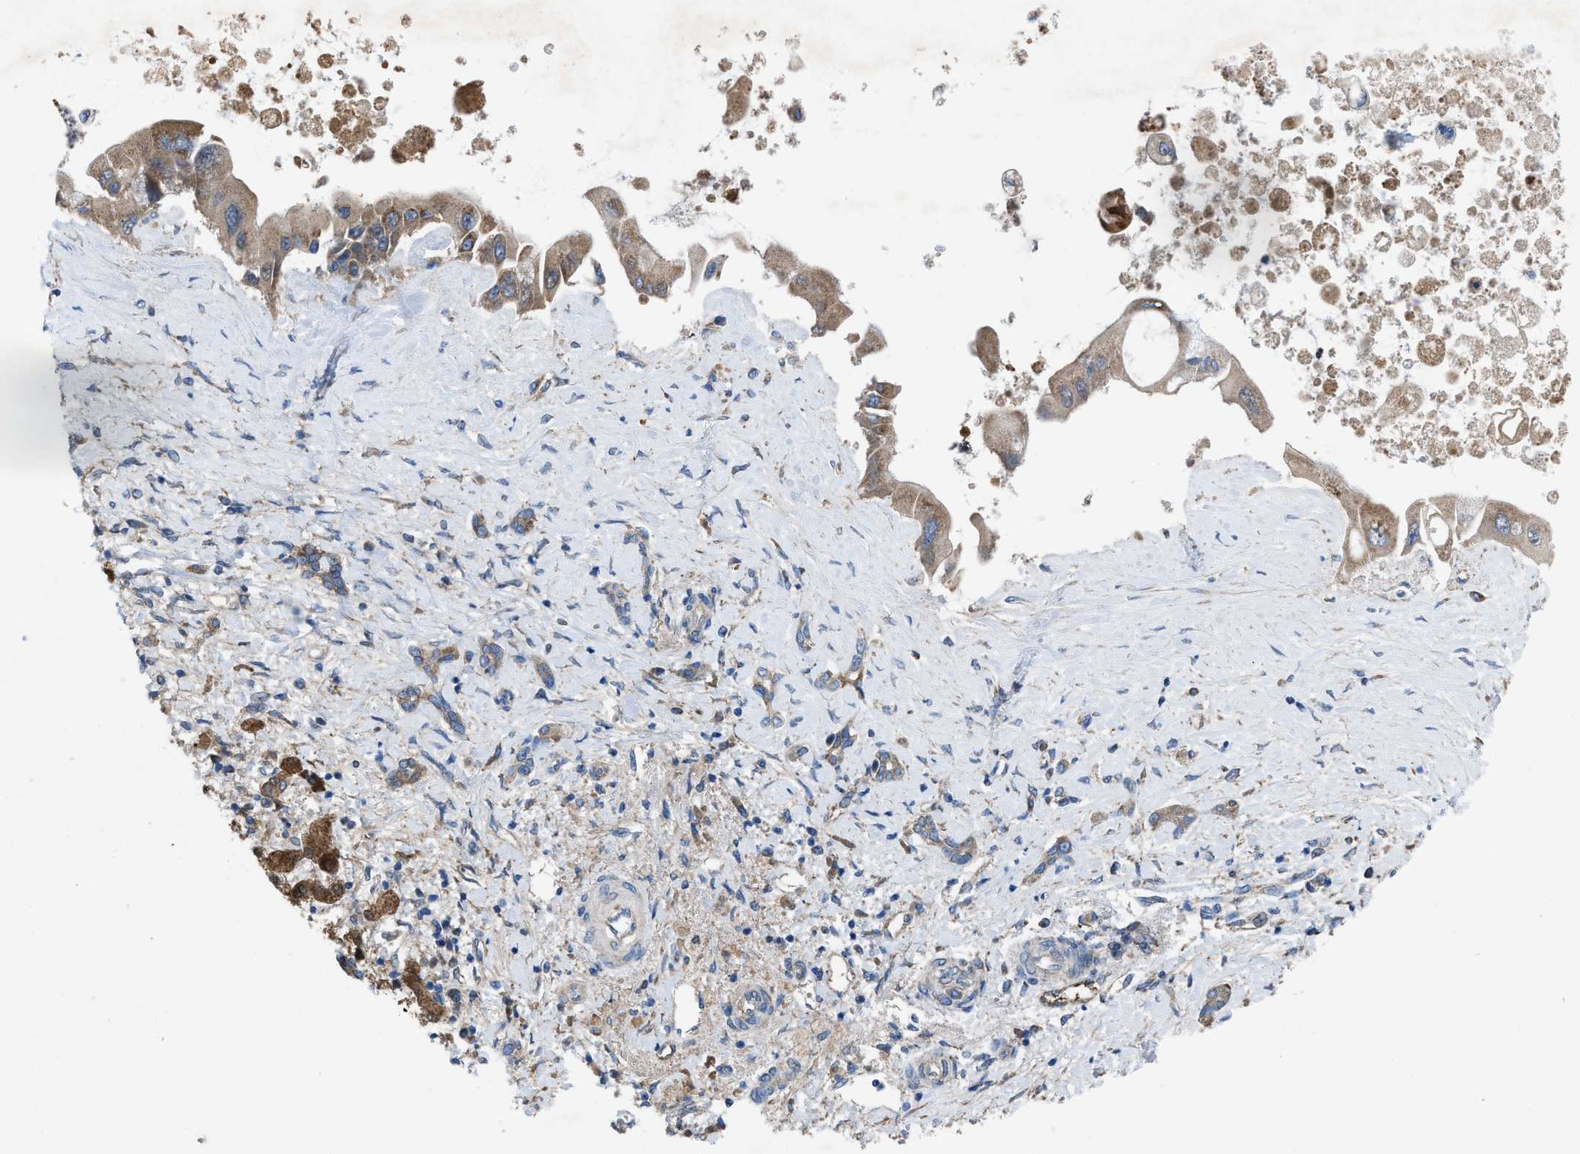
{"staining": {"intensity": "moderate", "quantity": ">75%", "location": "cytoplasmic/membranous"}, "tissue": "liver cancer", "cell_type": "Tumor cells", "image_type": "cancer", "snomed": [{"axis": "morphology", "description": "Cholangiocarcinoma"}, {"axis": "topography", "description": "Liver"}], "caption": "High-magnification brightfield microscopy of liver cholangiocarcinoma stained with DAB (3,3'-diaminobenzidine) (brown) and counterstained with hematoxylin (blue). tumor cells exhibit moderate cytoplasmic/membranous staining is present in about>75% of cells. (Stains: DAB in brown, nuclei in blue, Microscopy: brightfield microscopy at high magnification).", "gene": "DOLPP1", "patient": {"sex": "male", "age": 50}}